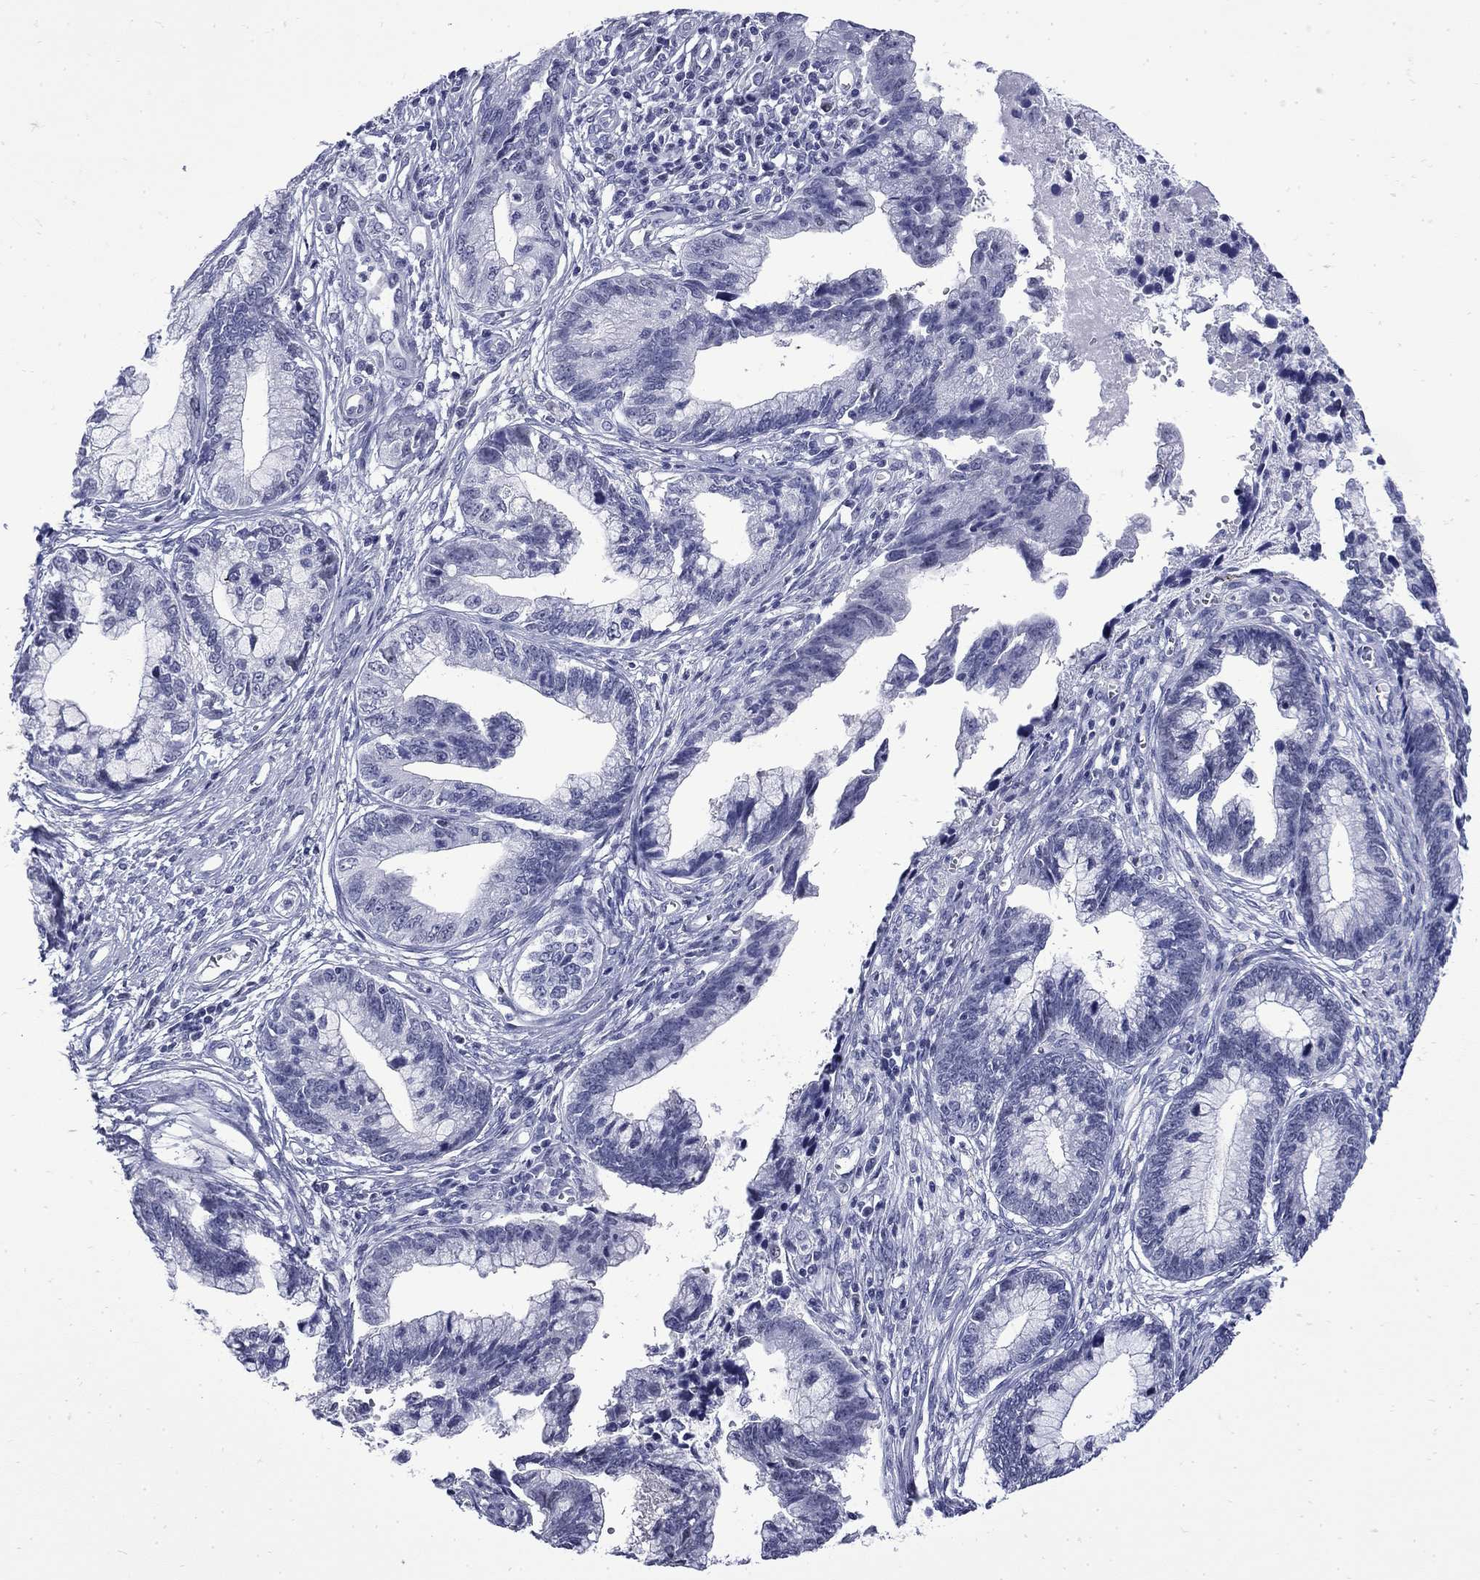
{"staining": {"intensity": "negative", "quantity": "none", "location": "none"}, "tissue": "cervical cancer", "cell_type": "Tumor cells", "image_type": "cancer", "snomed": [{"axis": "morphology", "description": "Adenocarcinoma, NOS"}, {"axis": "topography", "description": "Cervix"}], "caption": "High power microscopy image of an immunohistochemistry (IHC) image of cervical cancer (adenocarcinoma), revealing no significant expression in tumor cells. Nuclei are stained in blue.", "gene": "MGARP", "patient": {"sex": "female", "age": 44}}